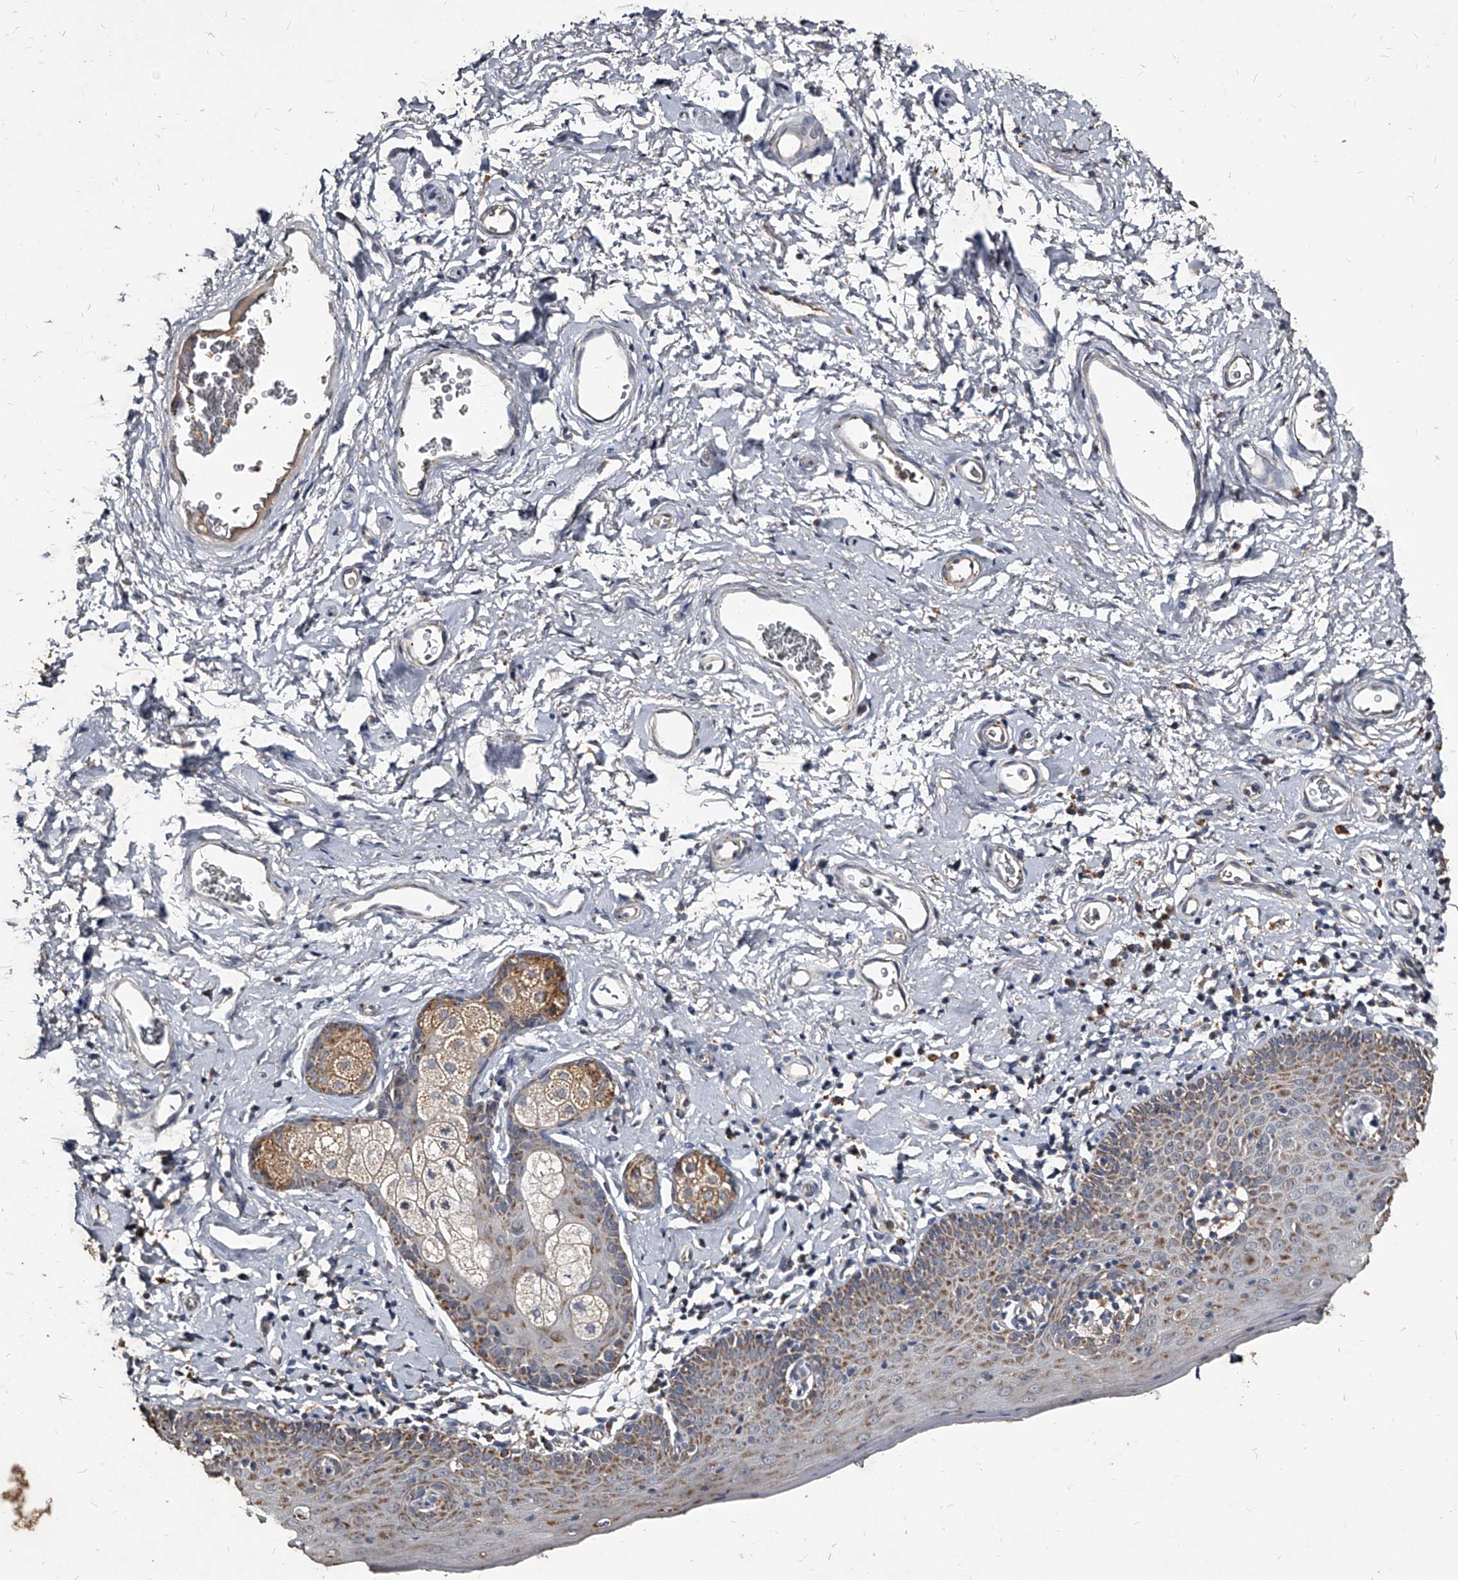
{"staining": {"intensity": "moderate", "quantity": ">75%", "location": "cytoplasmic/membranous"}, "tissue": "skin", "cell_type": "Epidermal cells", "image_type": "normal", "snomed": [{"axis": "morphology", "description": "Normal tissue, NOS"}, {"axis": "topography", "description": "Vulva"}], "caption": "A high-resolution photomicrograph shows immunohistochemistry (IHC) staining of unremarkable skin, which demonstrates moderate cytoplasmic/membranous positivity in about >75% of epidermal cells. (brown staining indicates protein expression, while blue staining denotes nuclei).", "gene": "GPR183", "patient": {"sex": "female", "age": 66}}